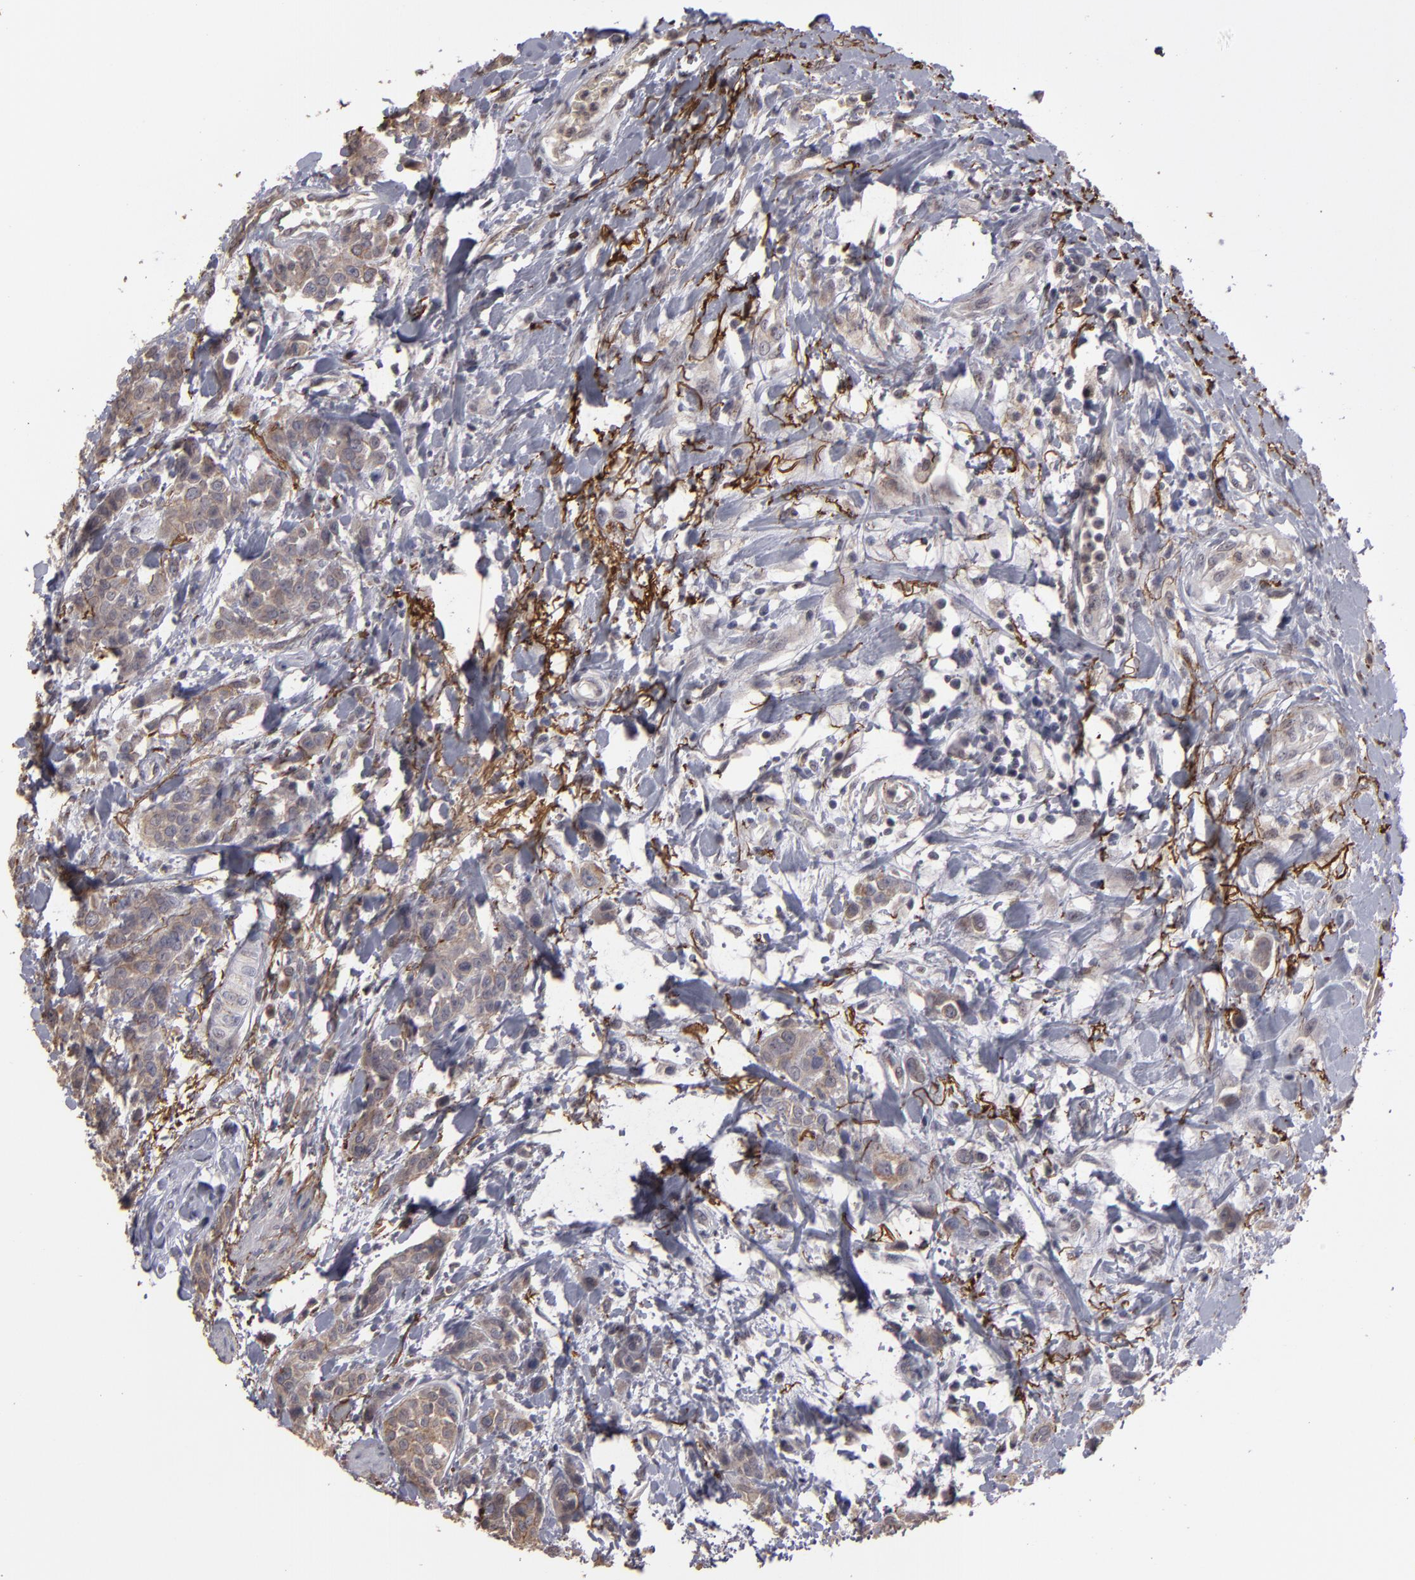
{"staining": {"intensity": "weak", "quantity": ">75%", "location": "cytoplasmic/membranous"}, "tissue": "urothelial cancer", "cell_type": "Tumor cells", "image_type": "cancer", "snomed": [{"axis": "morphology", "description": "Urothelial carcinoma, High grade"}, {"axis": "topography", "description": "Urinary bladder"}], "caption": "A brown stain labels weak cytoplasmic/membranous positivity of a protein in urothelial cancer tumor cells.", "gene": "CD55", "patient": {"sex": "male", "age": 56}}